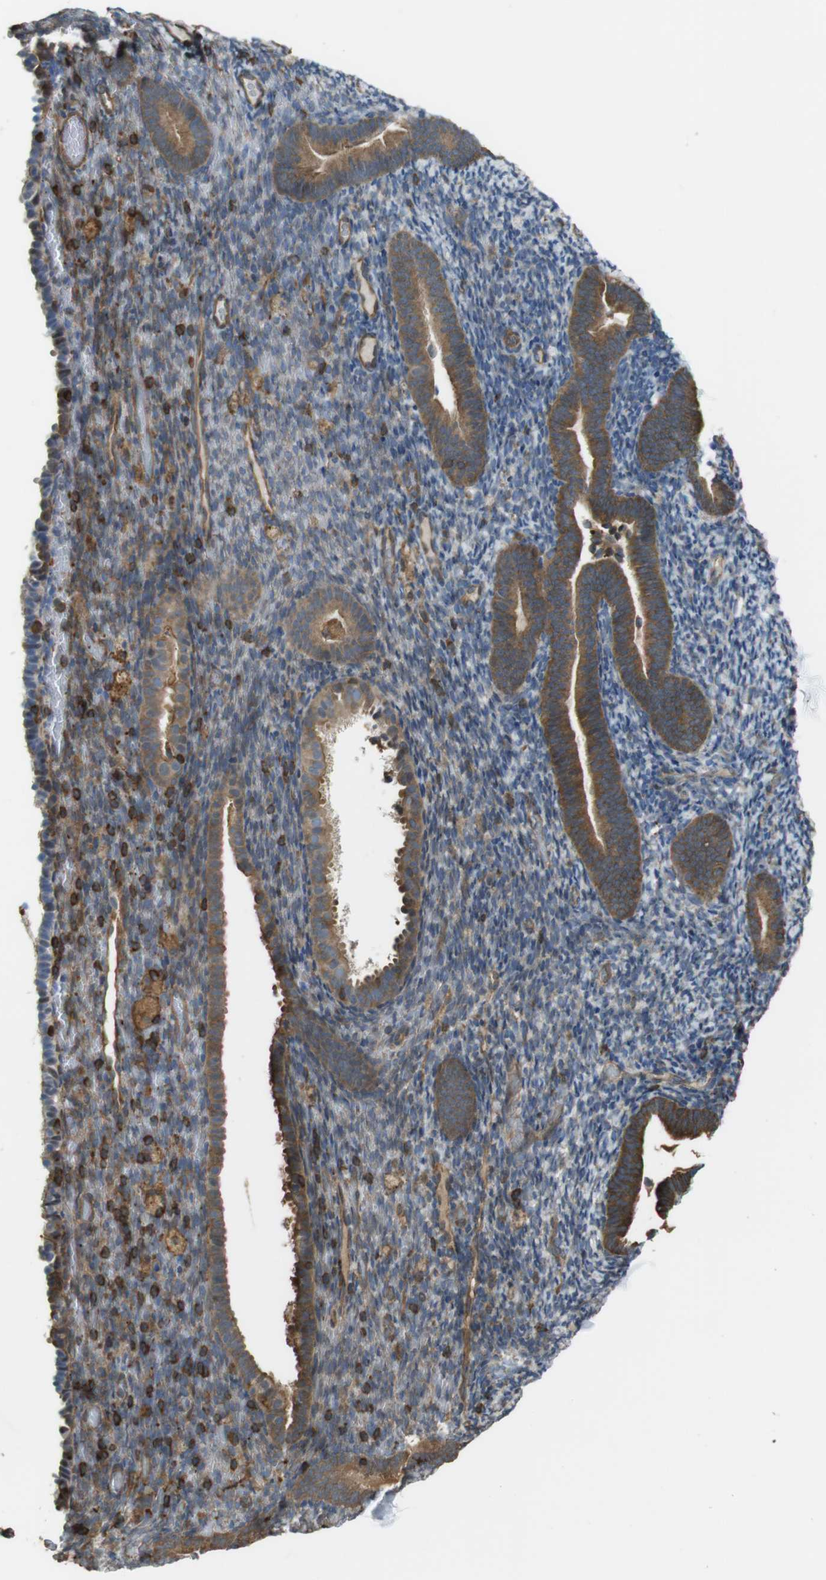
{"staining": {"intensity": "moderate", "quantity": ">75%", "location": "cytoplasmic/membranous"}, "tissue": "endometrium", "cell_type": "Cells in endometrial stroma", "image_type": "normal", "snomed": [{"axis": "morphology", "description": "Normal tissue, NOS"}, {"axis": "topography", "description": "Endometrium"}], "caption": "Brown immunohistochemical staining in unremarkable endometrium reveals moderate cytoplasmic/membranous positivity in approximately >75% of cells in endometrial stroma. (Stains: DAB in brown, nuclei in blue, Microscopy: brightfield microscopy at high magnification).", "gene": "ARHGDIA", "patient": {"sex": "female", "age": 51}}